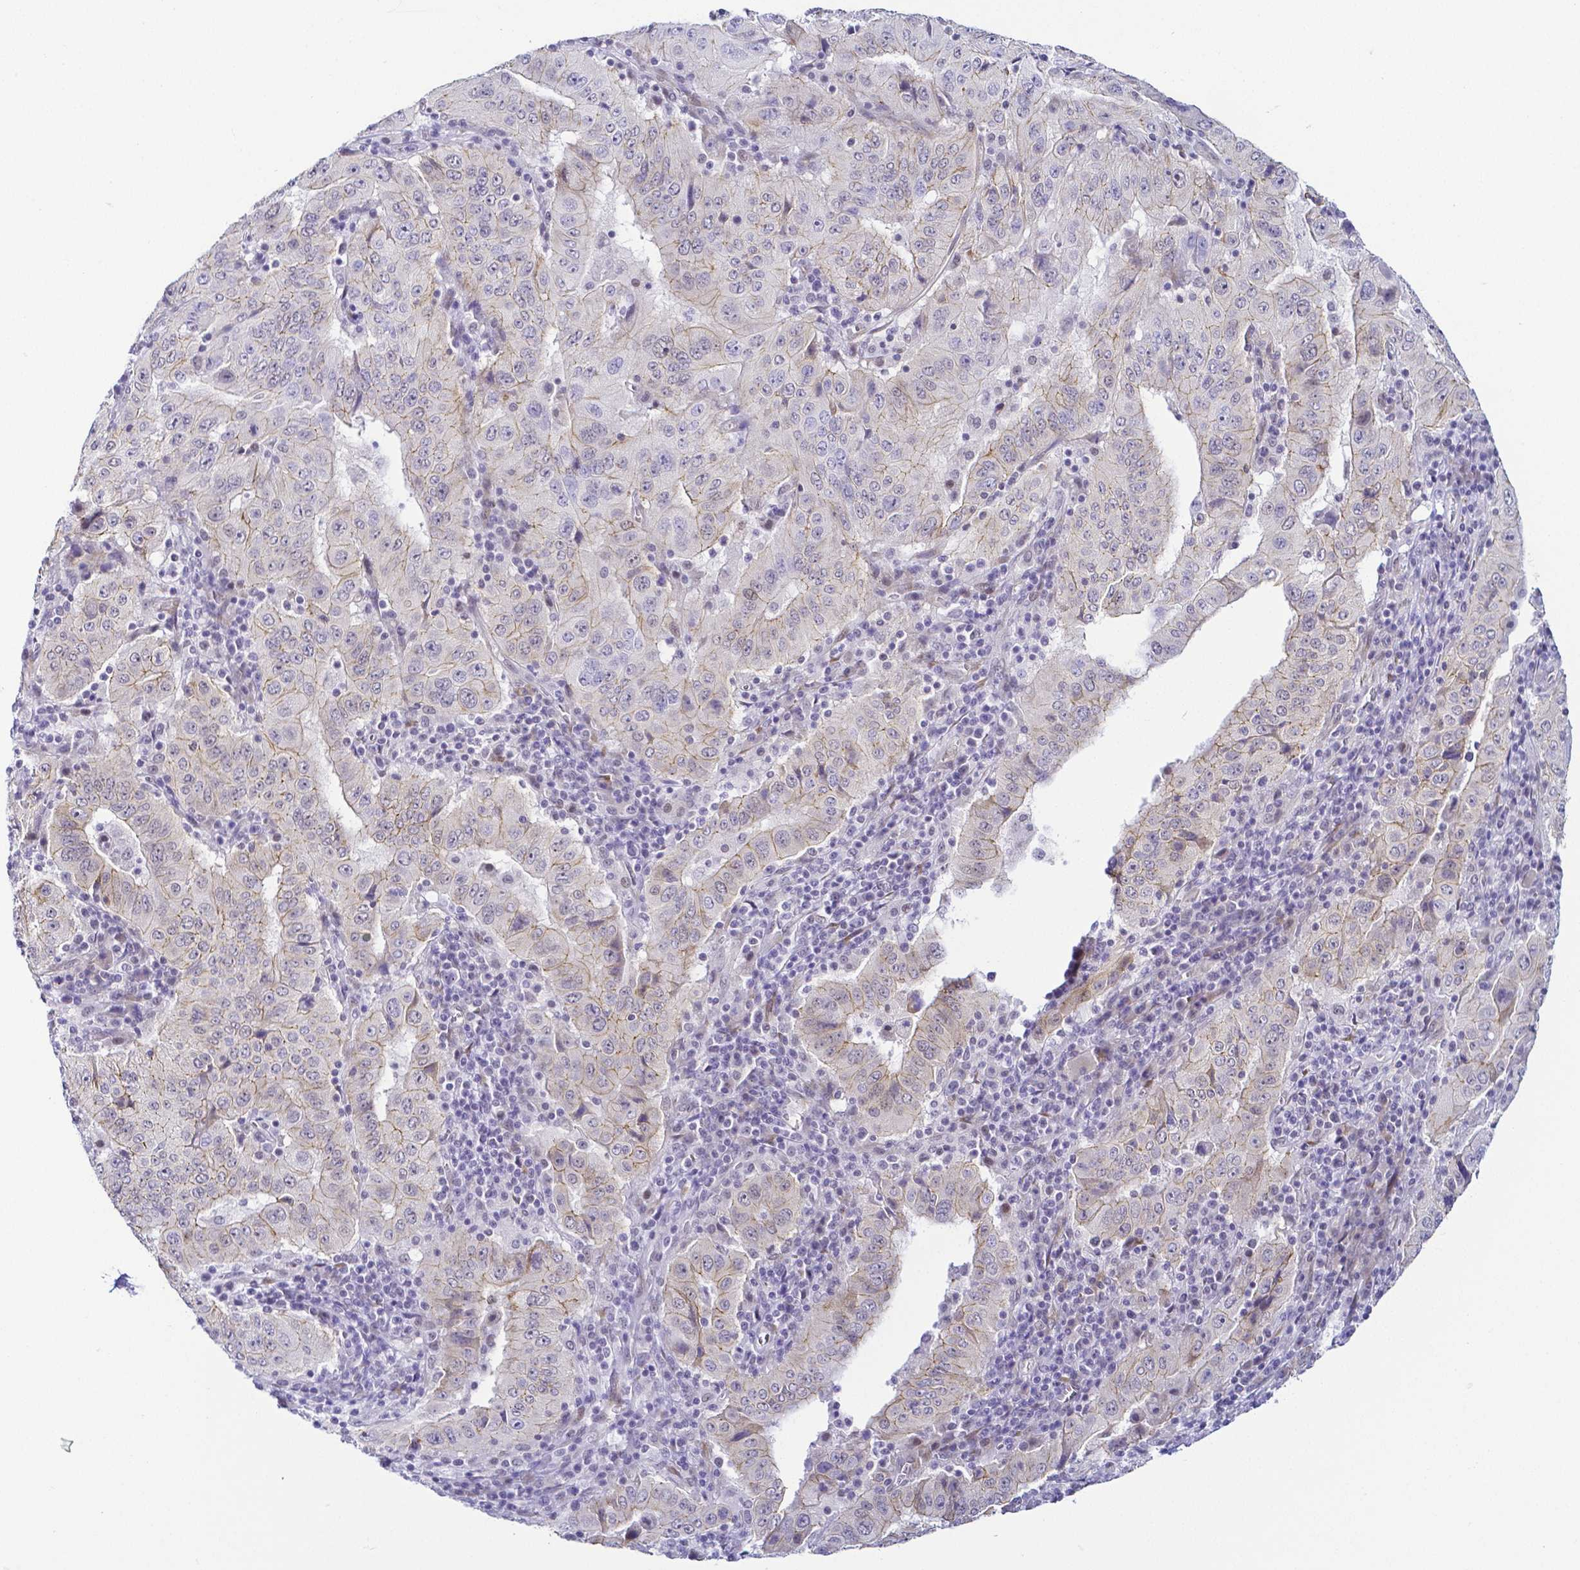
{"staining": {"intensity": "moderate", "quantity": "25%-75%", "location": "cytoplasmic/membranous"}, "tissue": "pancreatic cancer", "cell_type": "Tumor cells", "image_type": "cancer", "snomed": [{"axis": "morphology", "description": "Adenocarcinoma, NOS"}, {"axis": "topography", "description": "Pancreas"}], "caption": "Pancreatic cancer (adenocarcinoma) stained with a protein marker displays moderate staining in tumor cells.", "gene": "FAM83G", "patient": {"sex": "male", "age": 63}}